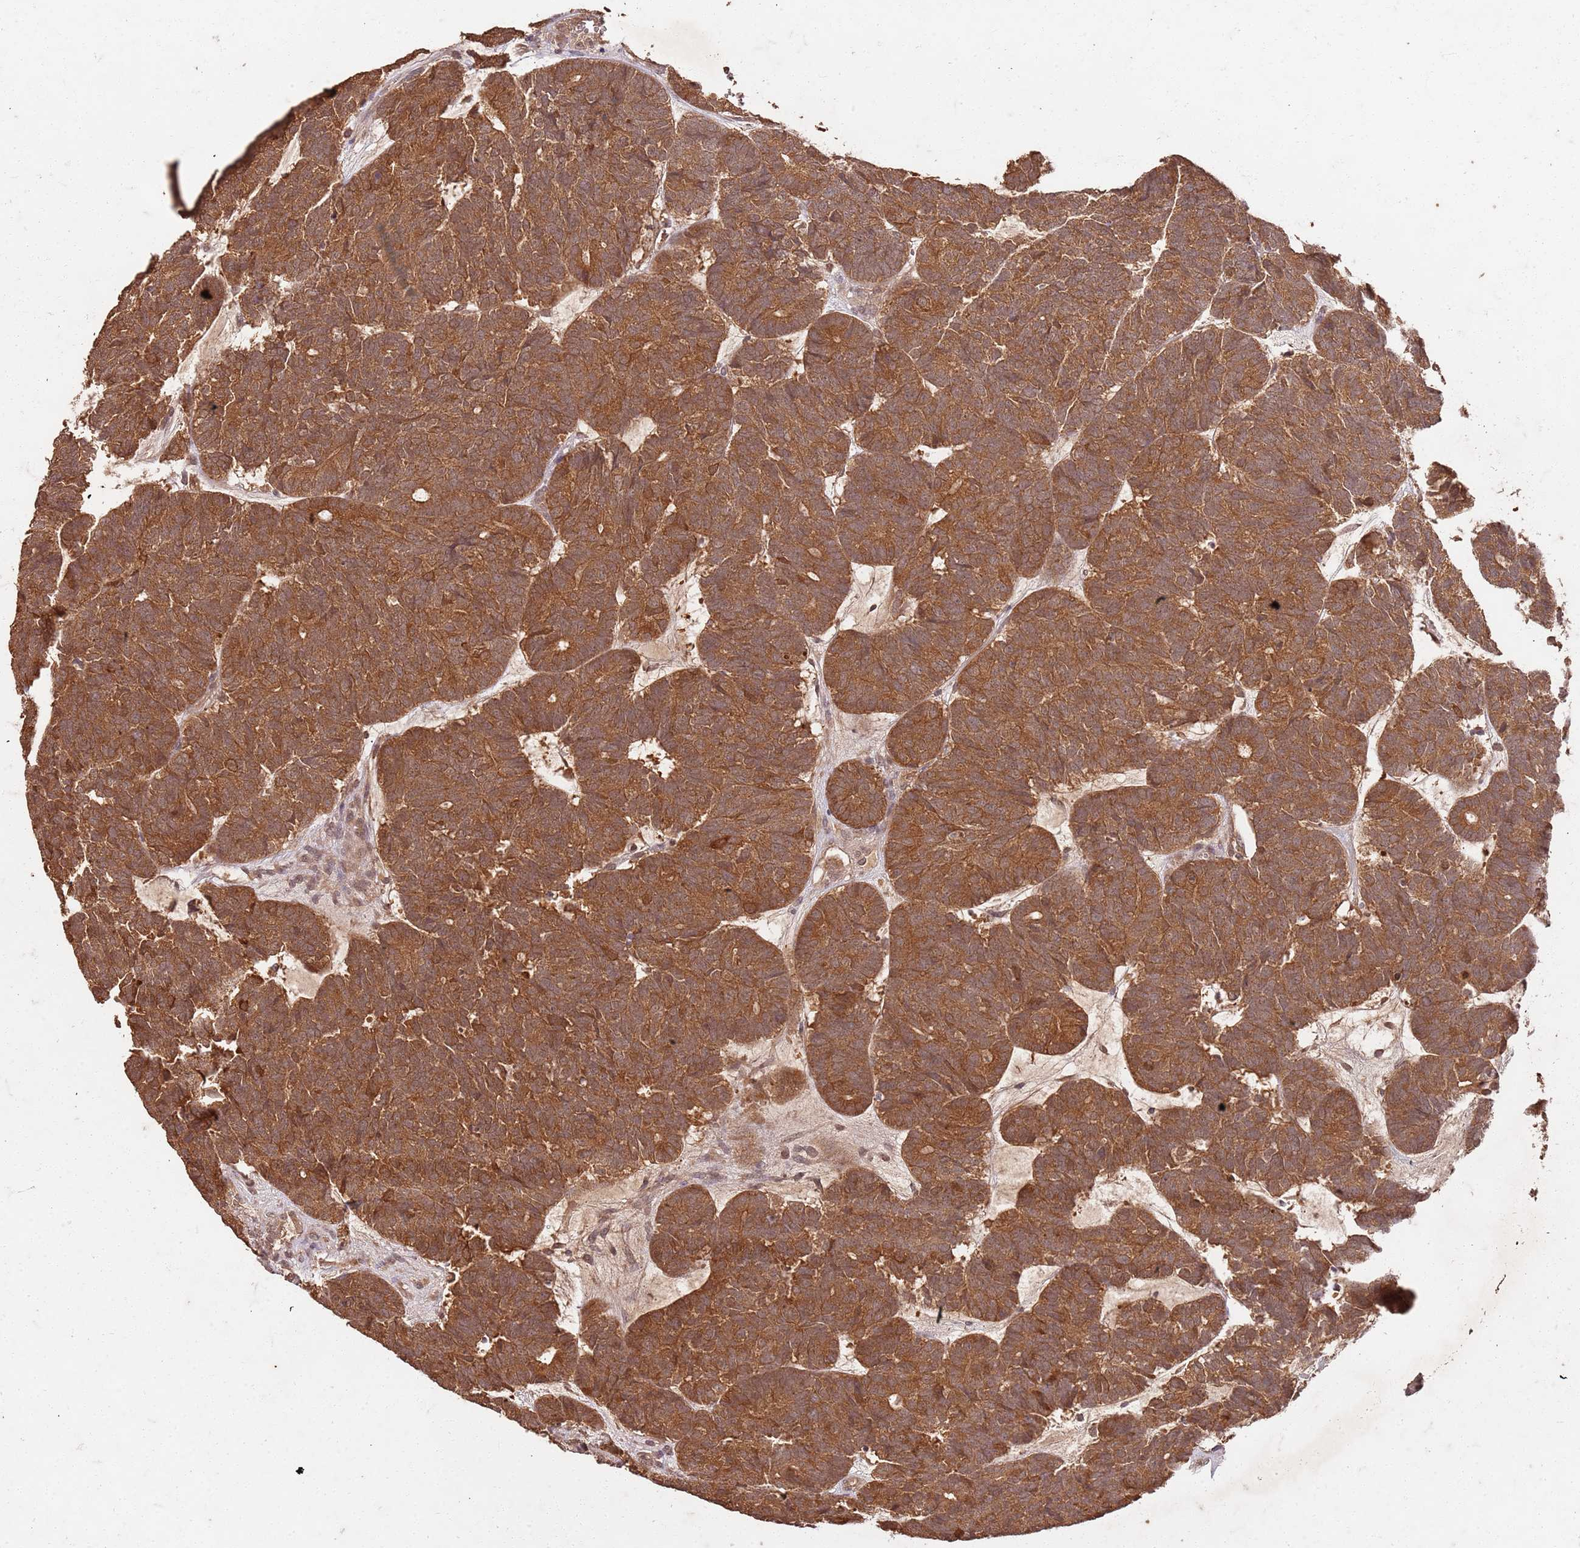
{"staining": {"intensity": "strong", "quantity": ">75%", "location": "cytoplasmic/membranous"}, "tissue": "head and neck cancer", "cell_type": "Tumor cells", "image_type": "cancer", "snomed": [{"axis": "morphology", "description": "Adenocarcinoma, NOS"}, {"axis": "topography", "description": "Head-Neck"}], "caption": "Head and neck cancer stained for a protein shows strong cytoplasmic/membranous positivity in tumor cells.", "gene": "UBE3A", "patient": {"sex": "female", "age": 81}}